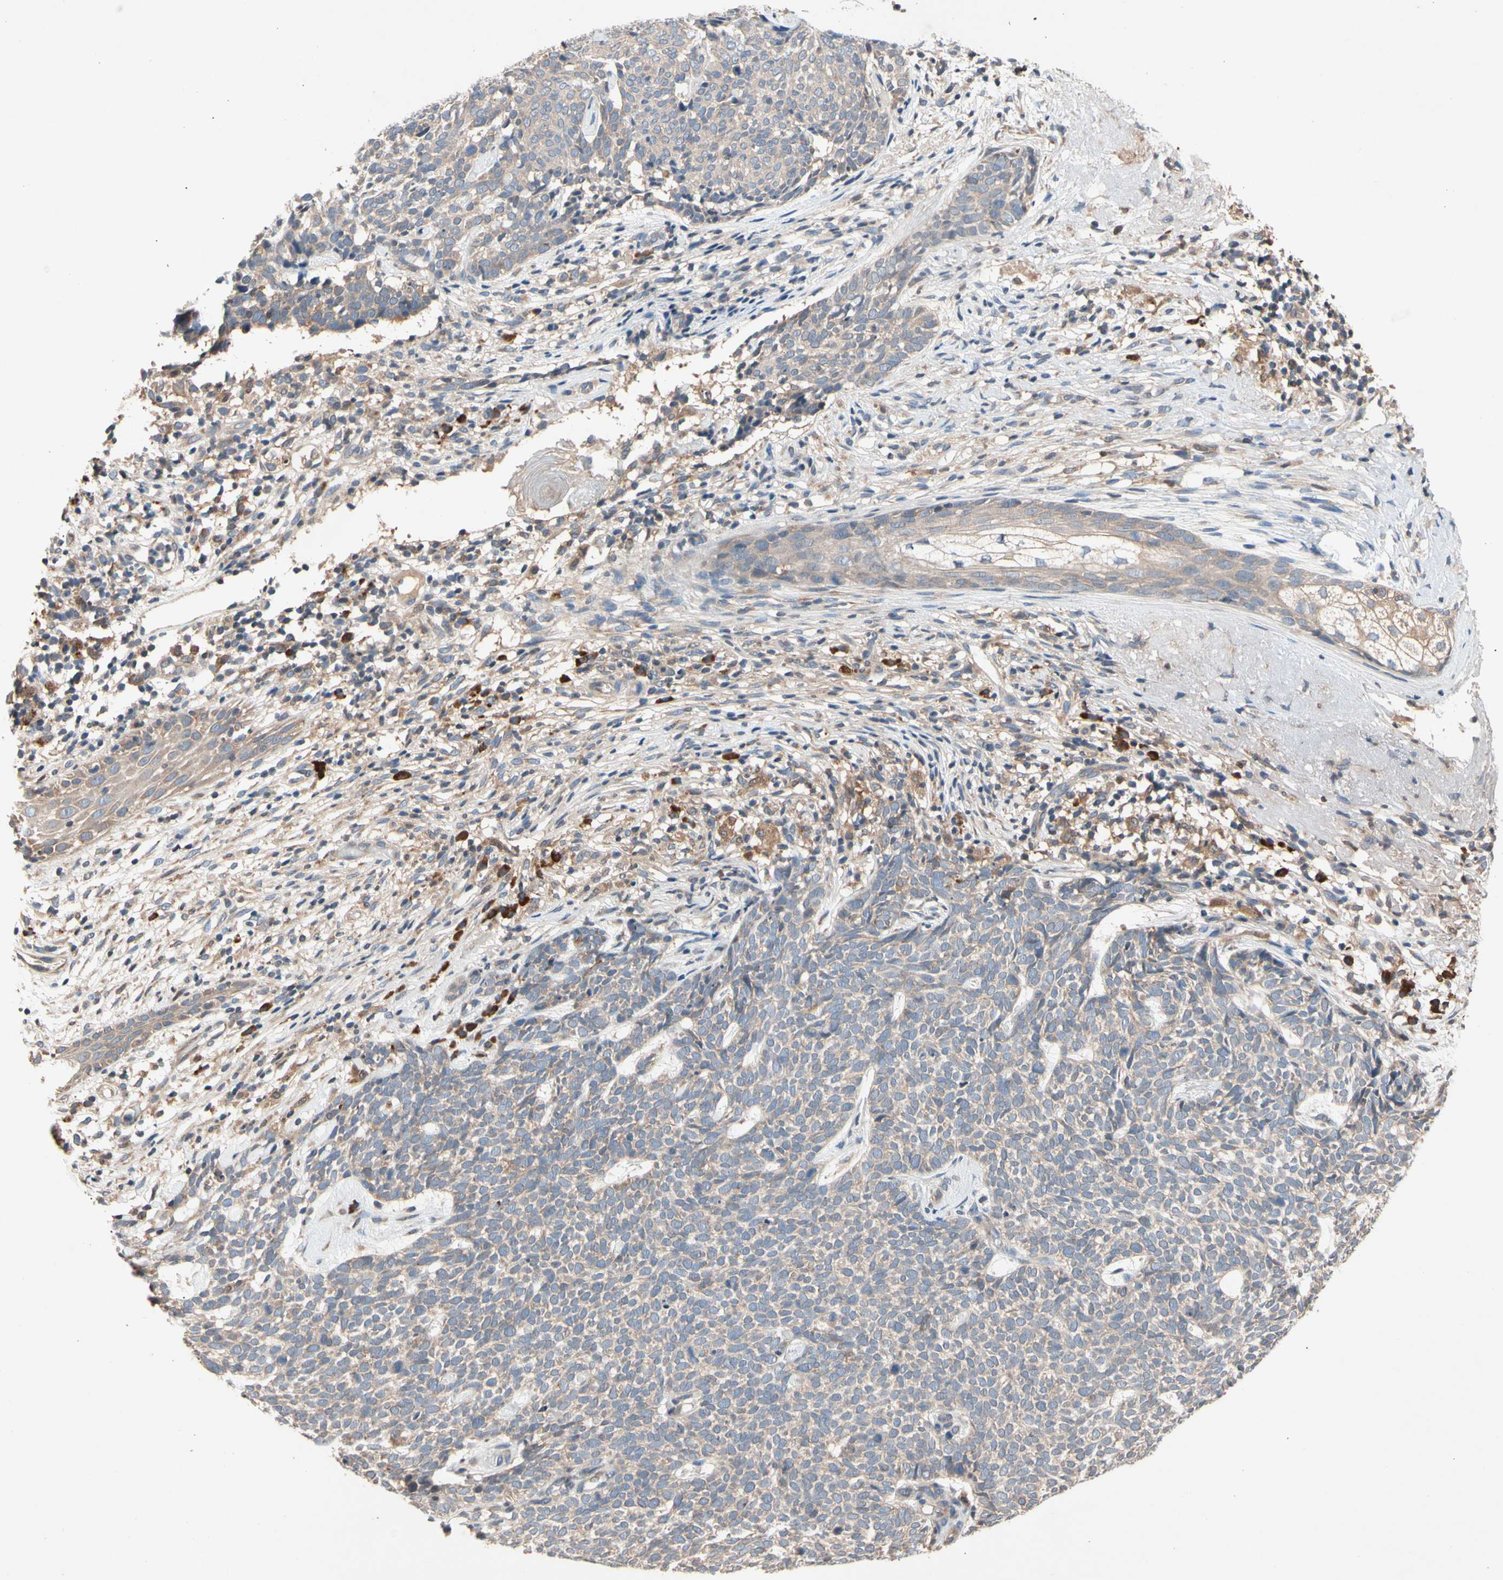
{"staining": {"intensity": "weak", "quantity": ">75%", "location": "cytoplasmic/membranous"}, "tissue": "skin cancer", "cell_type": "Tumor cells", "image_type": "cancer", "snomed": [{"axis": "morphology", "description": "Basal cell carcinoma"}, {"axis": "topography", "description": "Skin"}], "caption": "A photomicrograph showing weak cytoplasmic/membranous staining in approximately >75% of tumor cells in skin cancer (basal cell carcinoma), as visualized by brown immunohistochemical staining.", "gene": "PRDX4", "patient": {"sex": "female", "age": 84}}